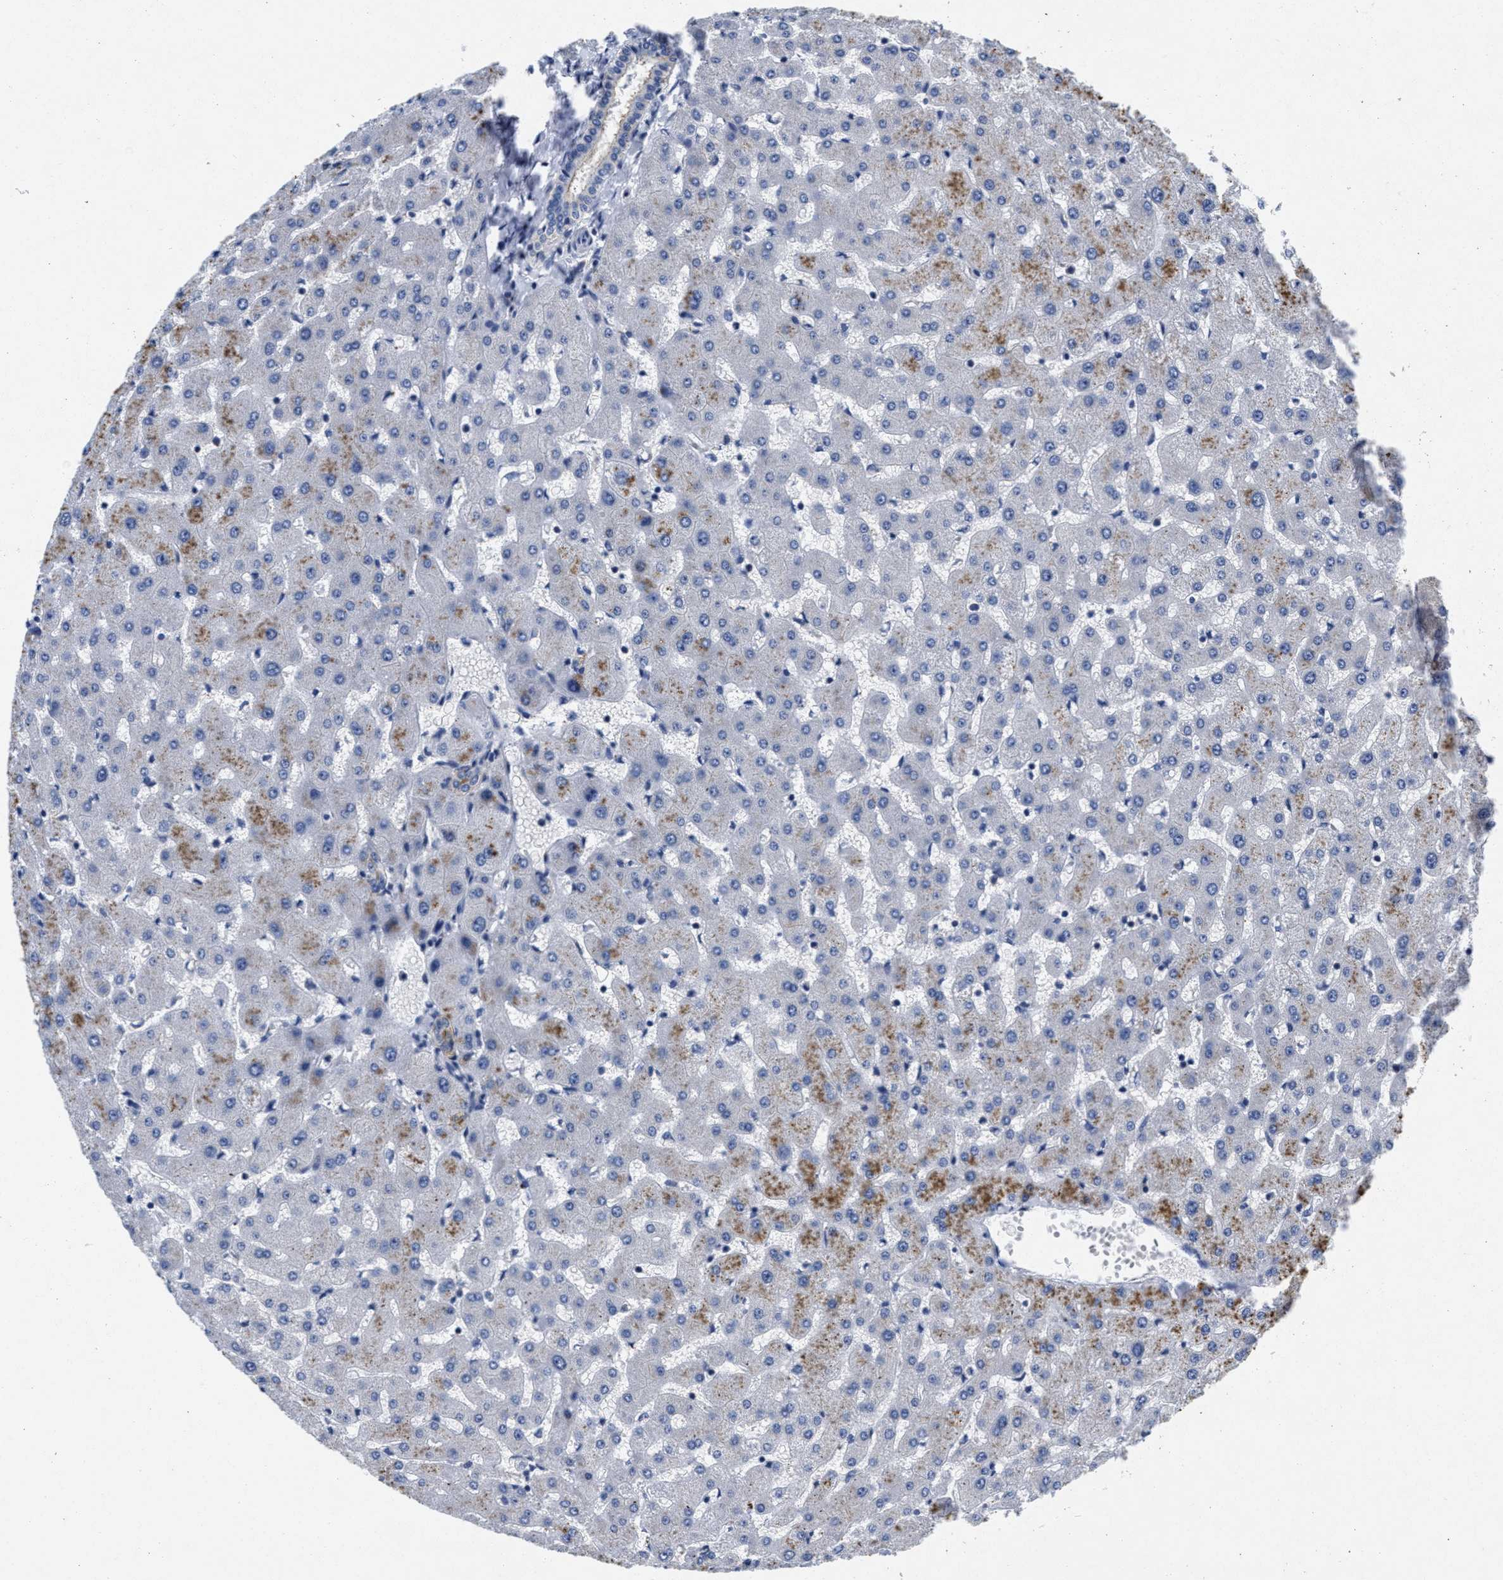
{"staining": {"intensity": "weak", "quantity": "<25%", "location": "cytoplasmic/membranous"}, "tissue": "liver", "cell_type": "Cholangiocytes", "image_type": "normal", "snomed": [{"axis": "morphology", "description": "Normal tissue, NOS"}, {"axis": "topography", "description": "Liver"}], "caption": "Liver stained for a protein using immunohistochemistry reveals no staining cholangiocytes.", "gene": "LAD1", "patient": {"sex": "female", "age": 63}}